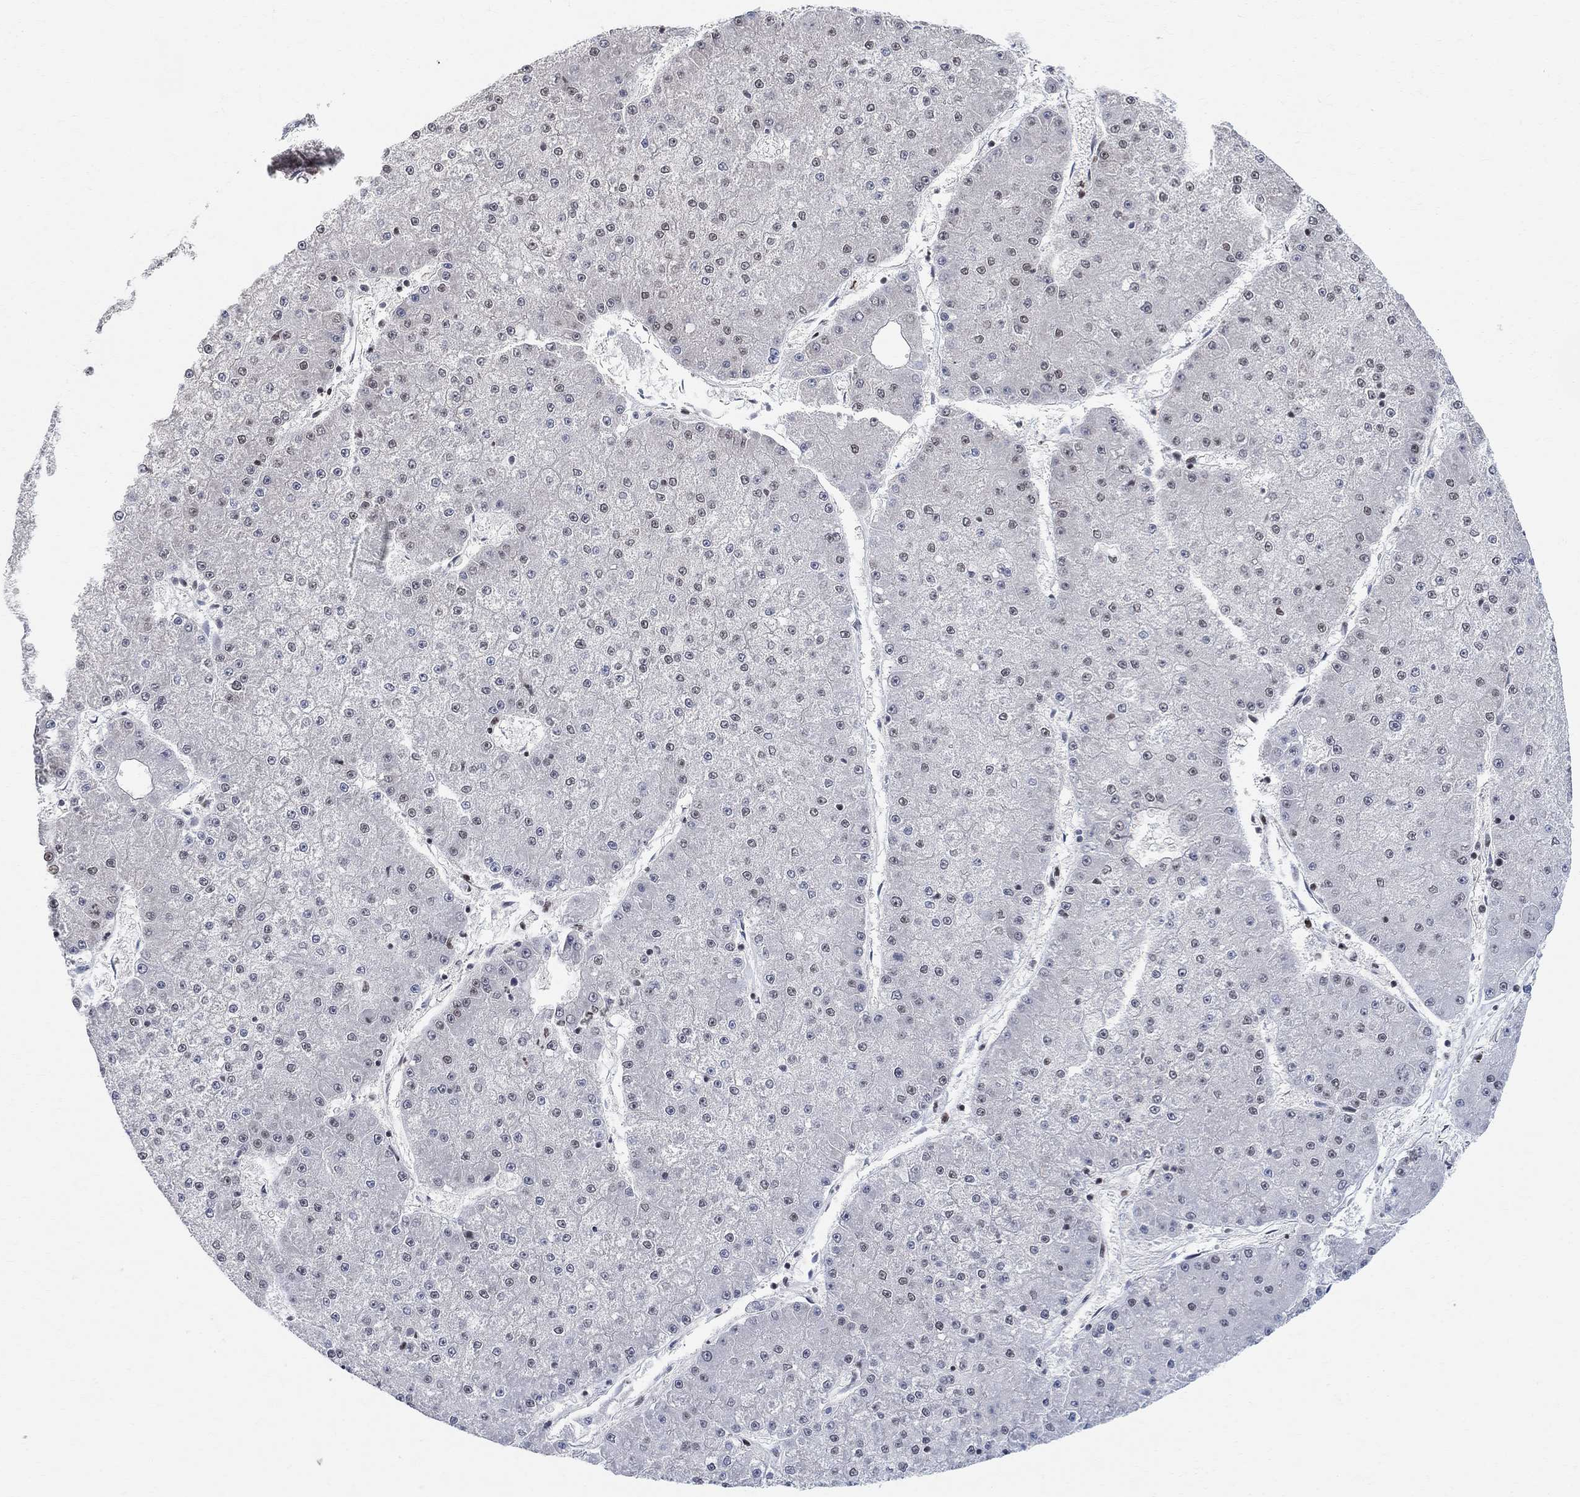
{"staining": {"intensity": "weak", "quantity": "<25%", "location": "nuclear"}, "tissue": "liver cancer", "cell_type": "Tumor cells", "image_type": "cancer", "snomed": [{"axis": "morphology", "description": "Carcinoma, Hepatocellular, NOS"}, {"axis": "topography", "description": "Liver"}], "caption": "IHC photomicrograph of human hepatocellular carcinoma (liver) stained for a protein (brown), which shows no expression in tumor cells. The staining was performed using DAB (3,3'-diaminobenzidine) to visualize the protein expression in brown, while the nuclei were stained in blue with hematoxylin (Magnification: 20x).", "gene": "E4F1", "patient": {"sex": "male", "age": 73}}